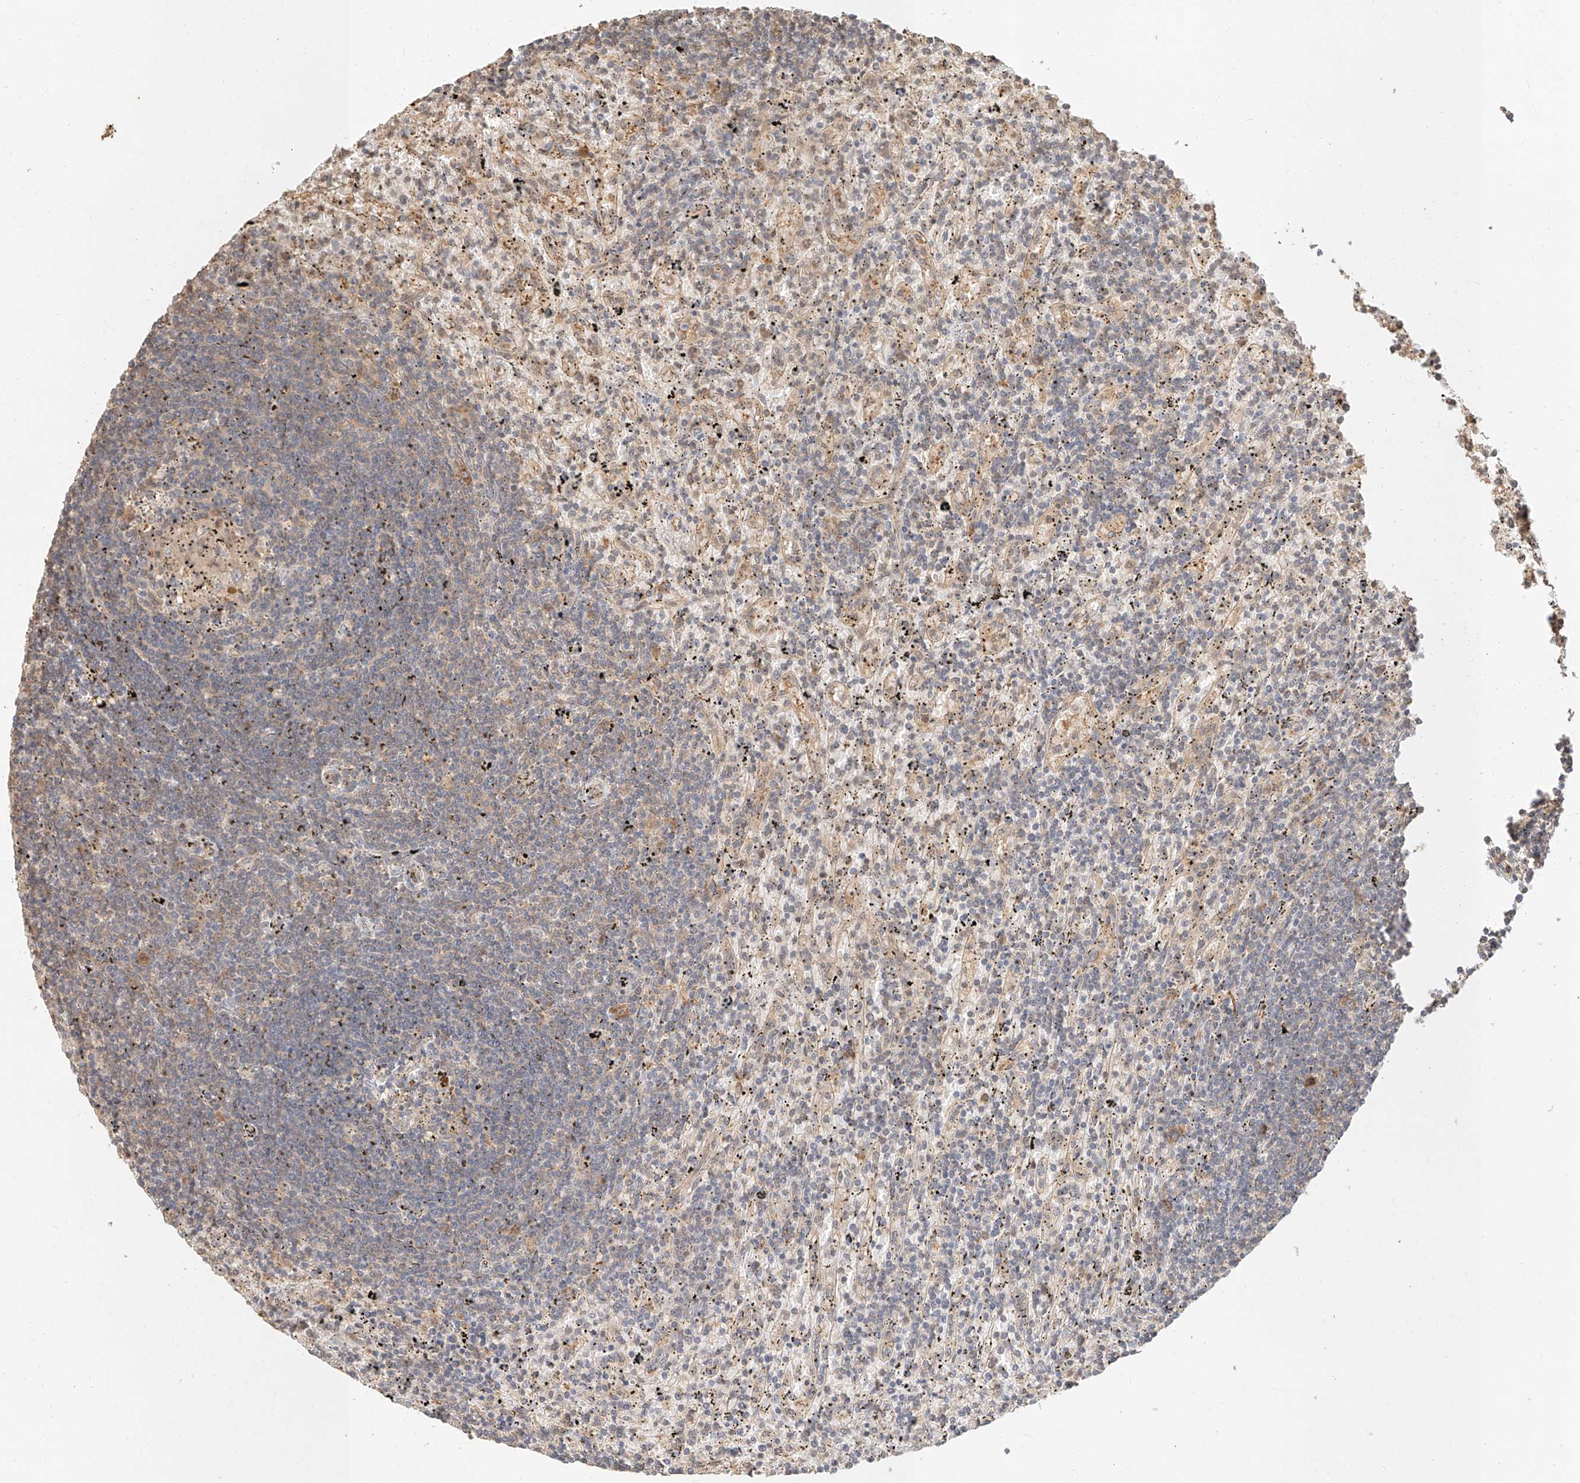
{"staining": {"intensity": "negative", "quantity": "none", "location": "none"}, "tissue": "lymphoma", "cell_type": "Tumor cells", "image_type": "cancer", "snomed": [{"axis": "morphology", "description": "Malignant lymphoma, non-Hodgkin's type, Low grade"}, {"axis": "topography", "description": "Spleen"}], "caption": "Tumor cells are negative for protein expression in human lymphoma.", "gene": "NAP1L1", "patient": {"sex": "male", "age": 76}}